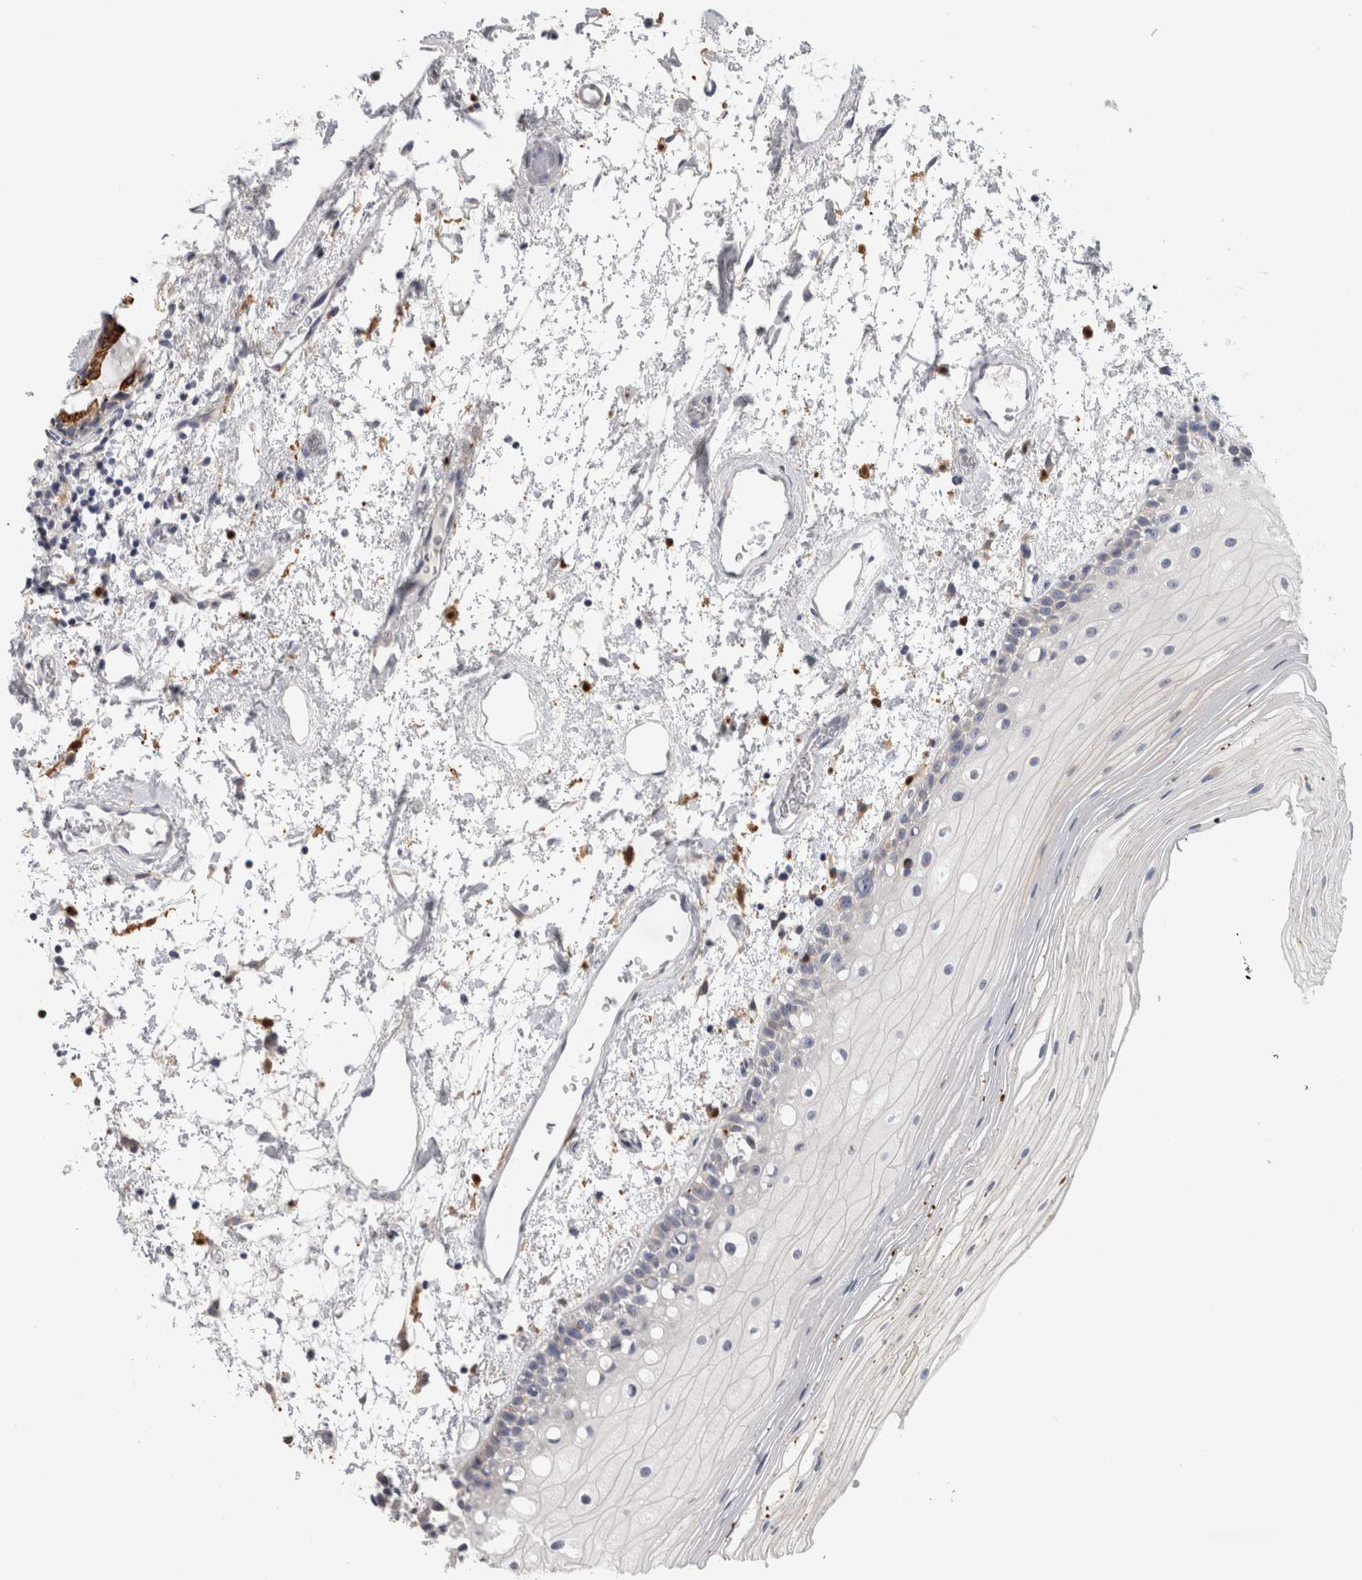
{"staining": {"intensity": "negative", "quantity": "none", "location": "none"}, "tissue": "oral mucosa", "cell_type": "Squamous epithelial cells", "image_type": "normal", "snomed": [{"axis": "morphology", "description": "Normal tissue, NOS"}, {"axis": "topography", "description": "Oral tissue"}], "caption": "DAB immunohistochemical staining of normal human oral mucosa displays no significant positivity in squamous epithelial cells.", "gene": "SLC20A2", "patient": {"sex": "male", "age": 52}}